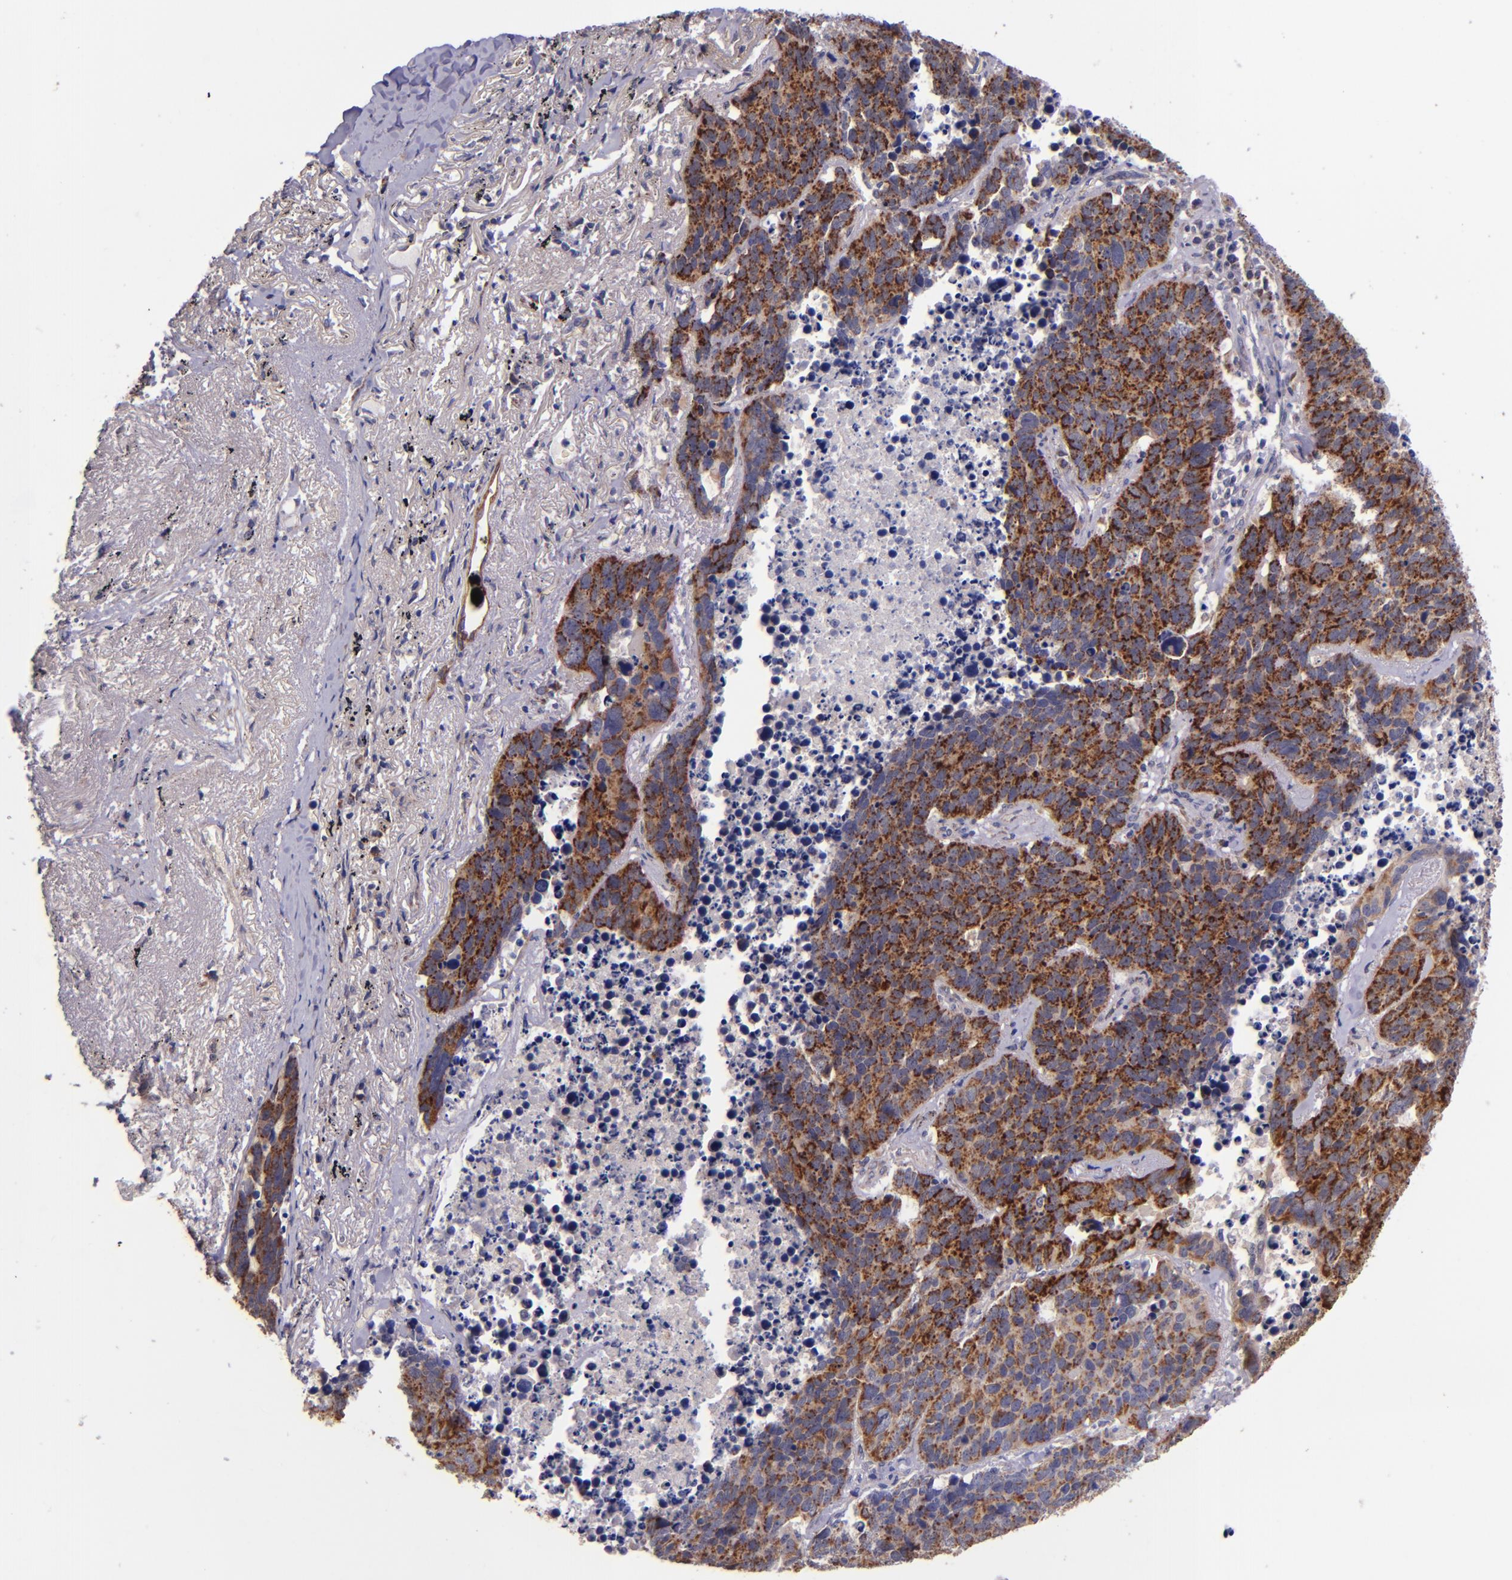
{"staining": {"intensity": "moderate", "quantity": ">75%", "location": "cytoplasmic/membranous"}, "tissue": "lung cancer", "cell_type": "Tumor cells", "image_type": "cancer", "snomed": [{"axis": "morphology", "description": "Carcinoid, malignant, NOS"}, {"axis": "topography", "description": "Lung"}], "caption": "An IHC micrograph of tumor tissue is shown. Protein staining in brown highlights moderate cytoplasmic/membranous positivity in lung cancer within tumor cells. The staining is performed using DAB (3,3'-diaminobenzidine) brown chromogen to label protein expression. The nuclei are counter-stained blue using hematoxylin.", "gene": "SHC1", "patient": {"sex": "male", "age": 60}}